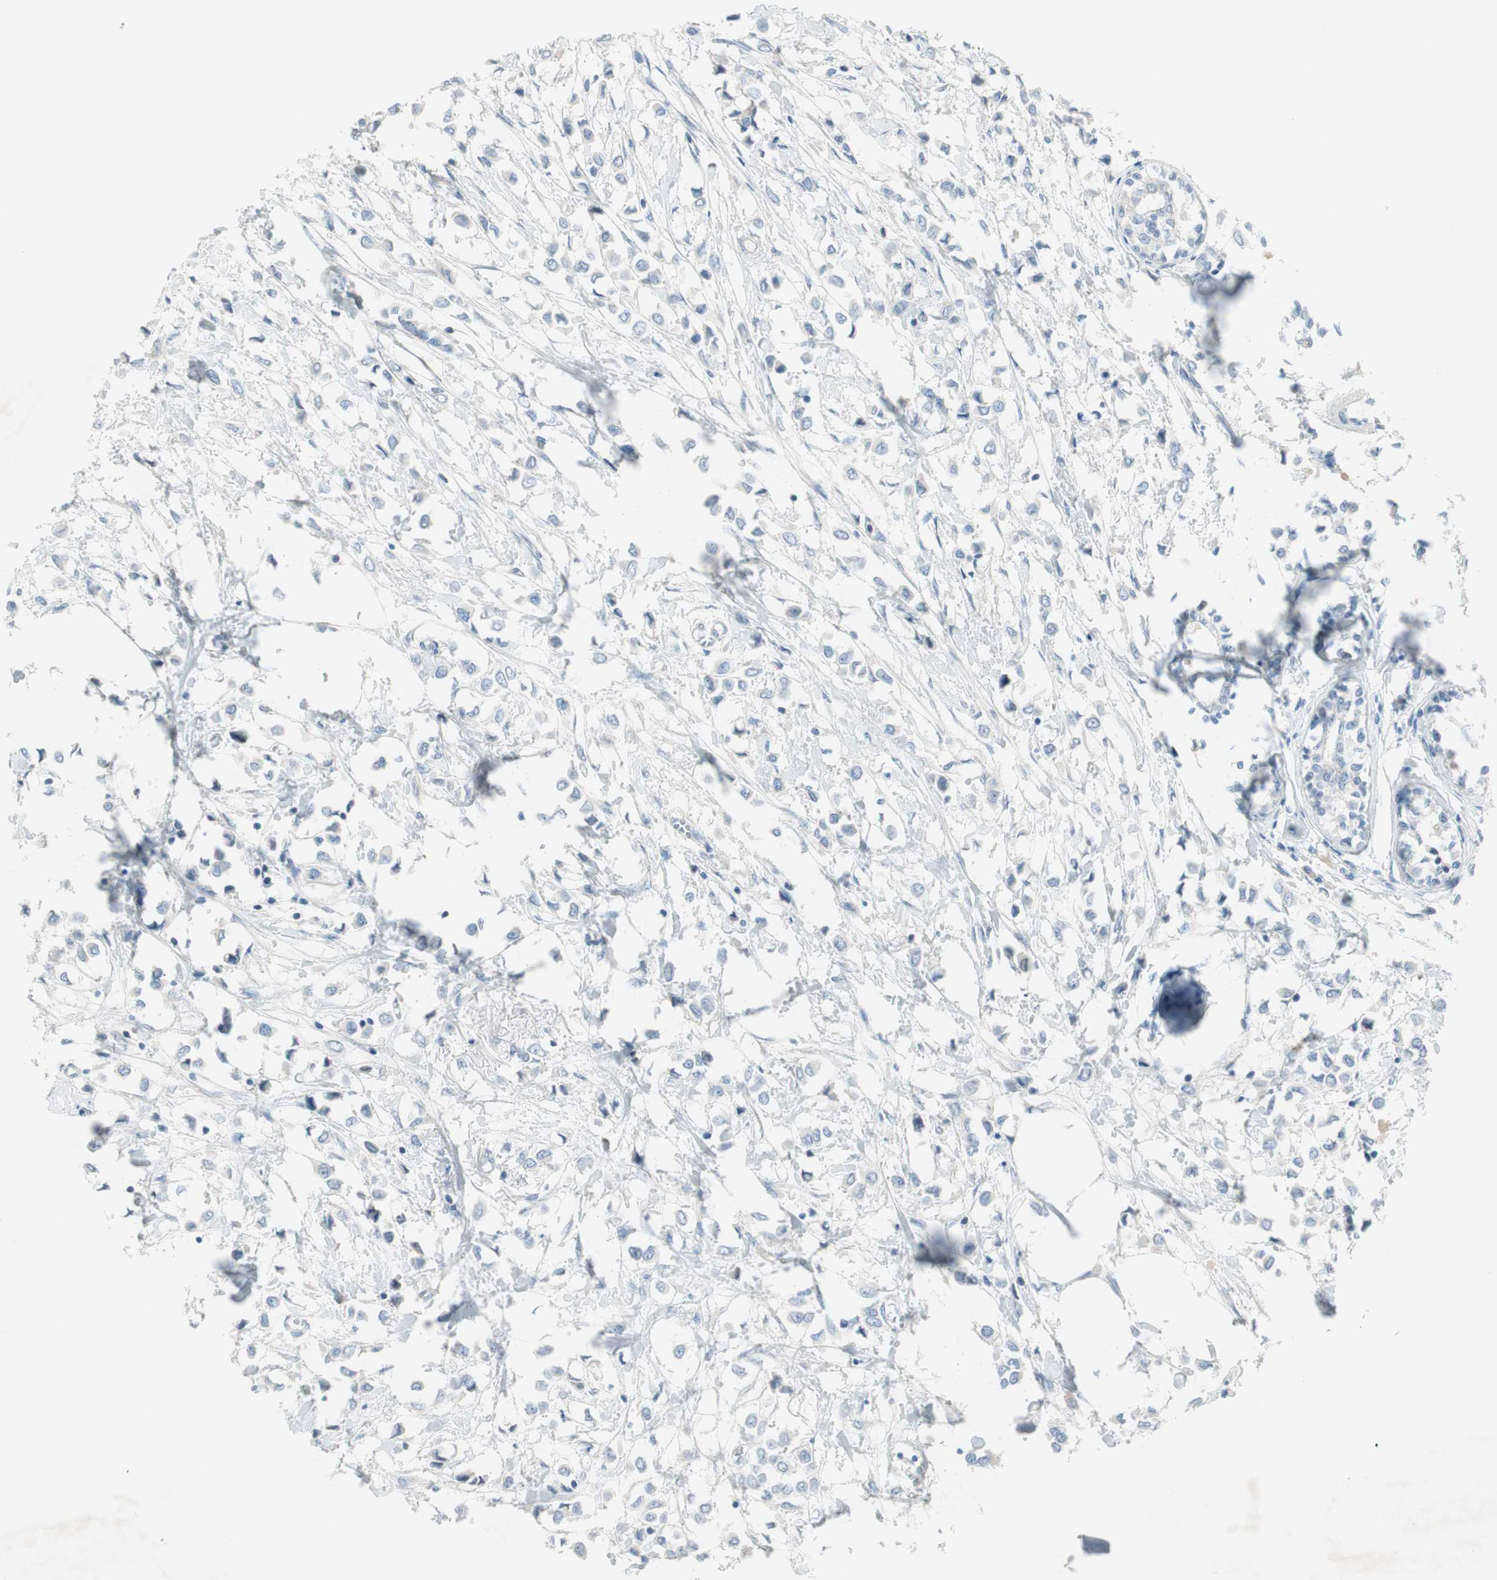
{"staining": {"intensity": "negative", "quantity": "none", "location": "none"}, "tissue": "breast cancer", "cell_type": "Tumor cells", "image_type": "cancer", "snomed": [{"axis": "morphology", "description": "Lobular carcinoma"}, {"axis": "topography", "description": "Breast"}], "caption": "IHC histopathology image of neoplastic tissue: human breast cancer (lobular carcinoma) stained with DAB (3,3'-diaminobenzidine) displays no significant protein expression in tumor cells.", "gene": "PRRG4", "patient": {"sex": "female", "age": 51}}